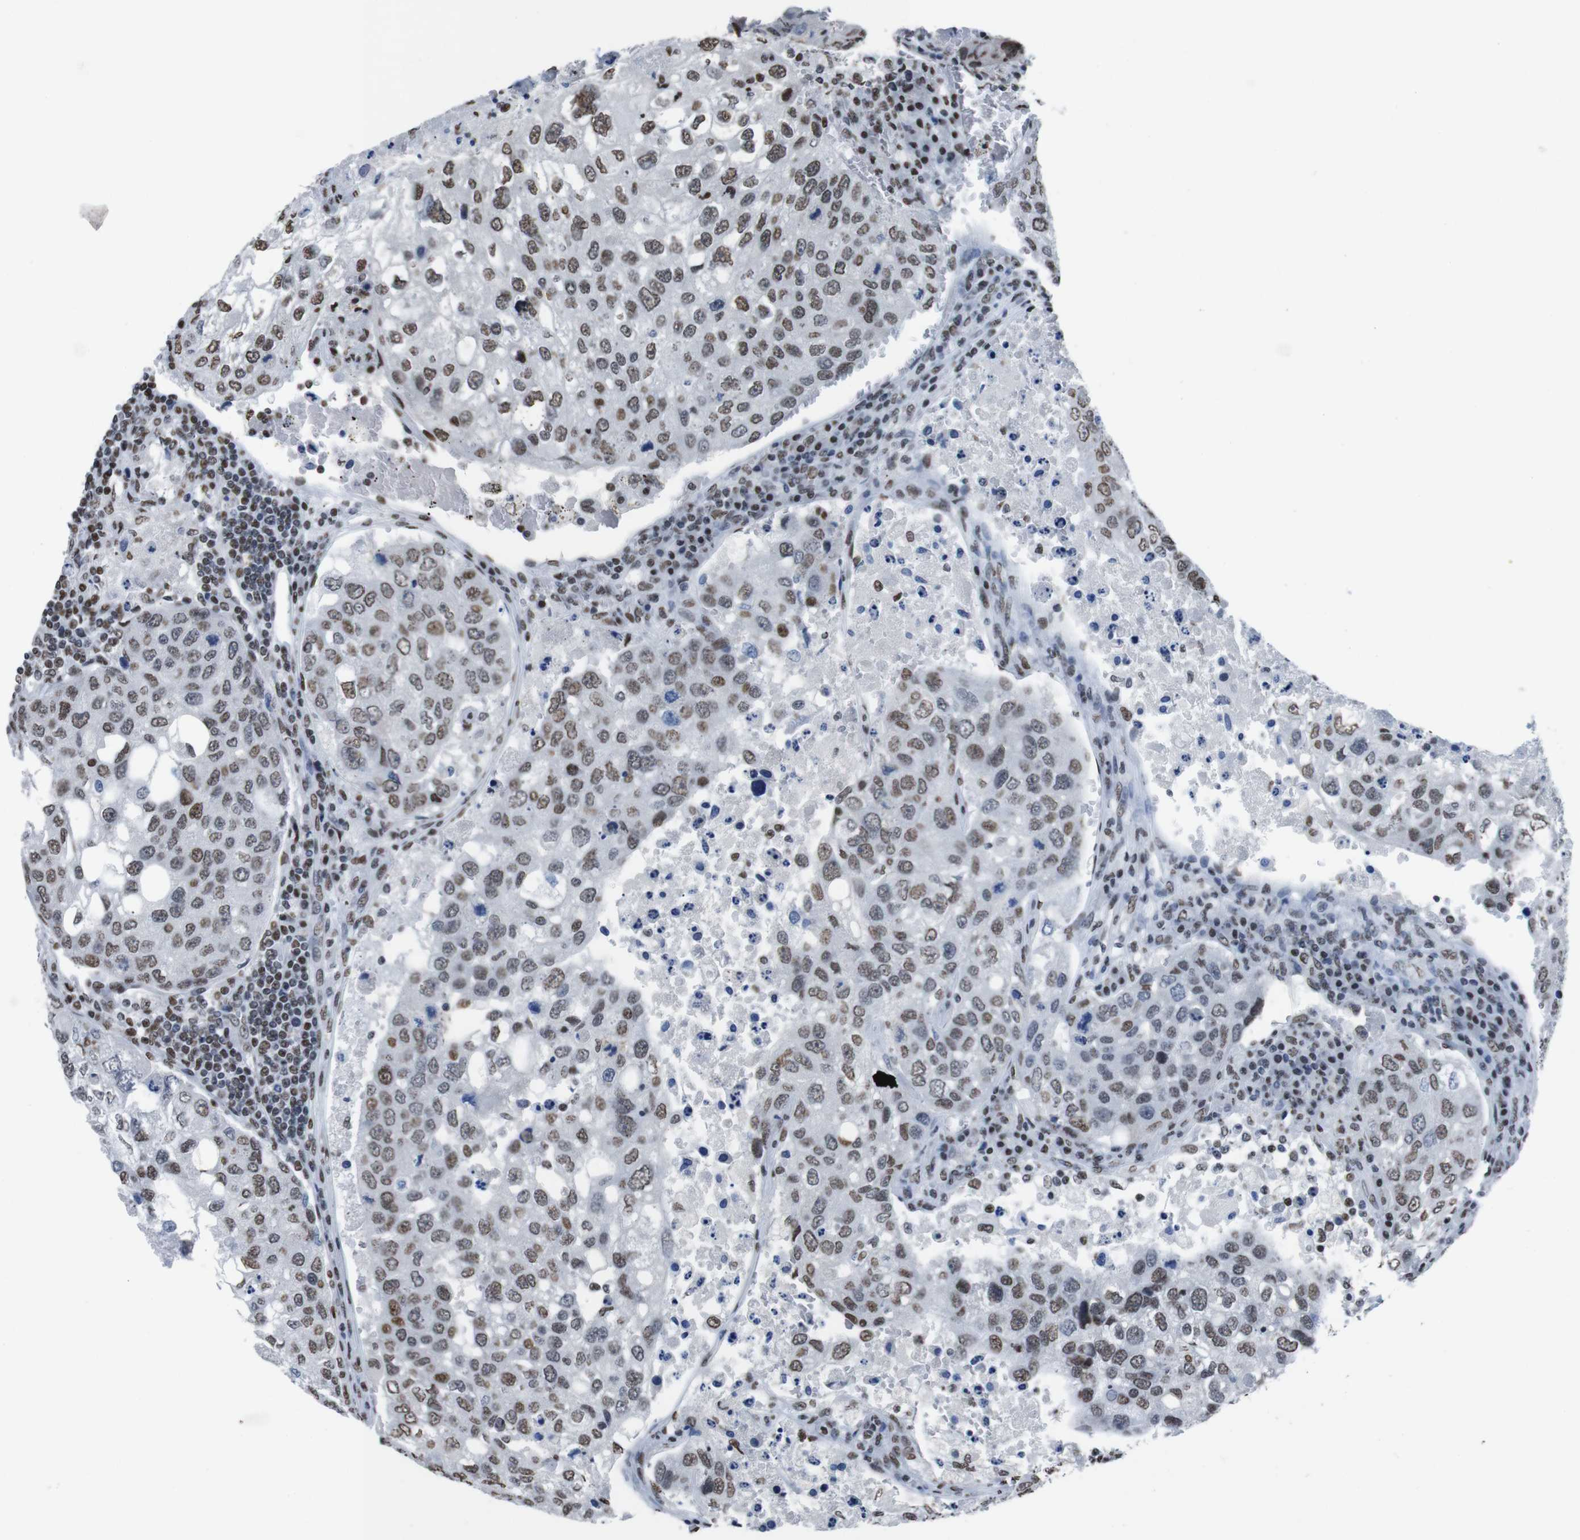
{"staining": {"intensity": "moderate", "quantity": ">75%", "location": "nuclear"}, "tissue": "urothelial cancer", "cell_type": "Tumor cells", "image_type": "cancer", "snomed": [{"axis": "morphology", "description": "Urothelial carcinoma, High grade"}, {"axis": "topography", "description": "Lymph node"}, {"axis": "topography", "description": "Urinary bladder"}], "caption": "This is an image of immunohistochemistry (IHC) staining of urothelial cancer, which shows moderate expression in the nuclear of tumor cells.", "gene": "PIP4P2", "patient": {"sex": "male", "age": 51}}